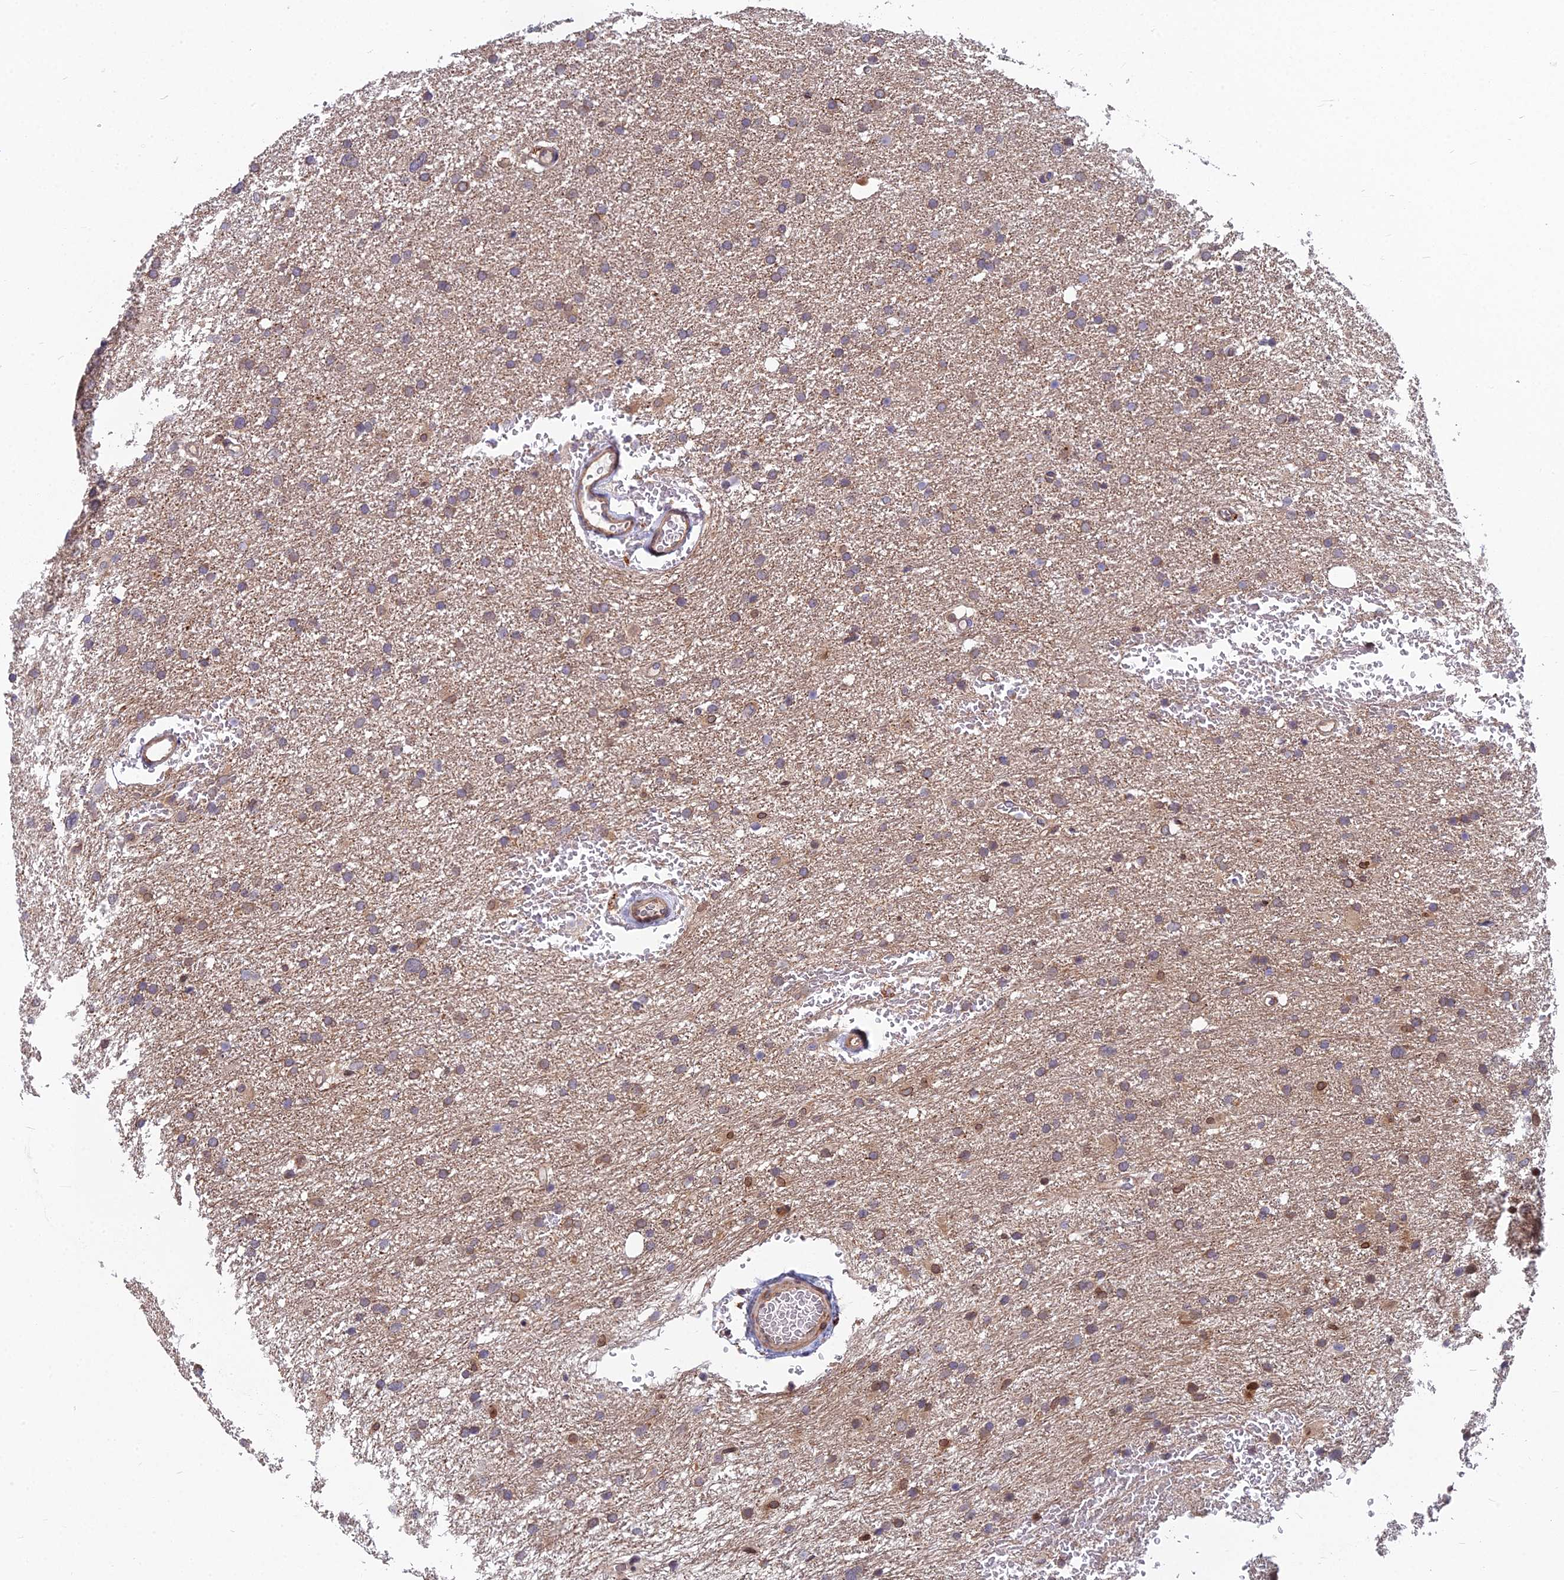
{"staining": {"intensity": "moderate", "quantity": "<25%", "location": "cytoplasmic/membranous"}, "tissue": "glioma", "cell_type": "Tumor cells", "image_type": "cancer", "snomed": [{"axis": "morphology", "description": "Glioma, malignant, High grade"}, {"axis": "topography", "description": "Cerebral cortex"}], "caption": "Immunohistochemistry histopathology image of high-grade glioma (malignant) stained for a protein (brown), which exhibits low levels of moderate cytoplasmic/membranous positivity in about <25% of tumor cells.", "gene": "COMMD2", "patient": {"sex": "female", "age": 36}}